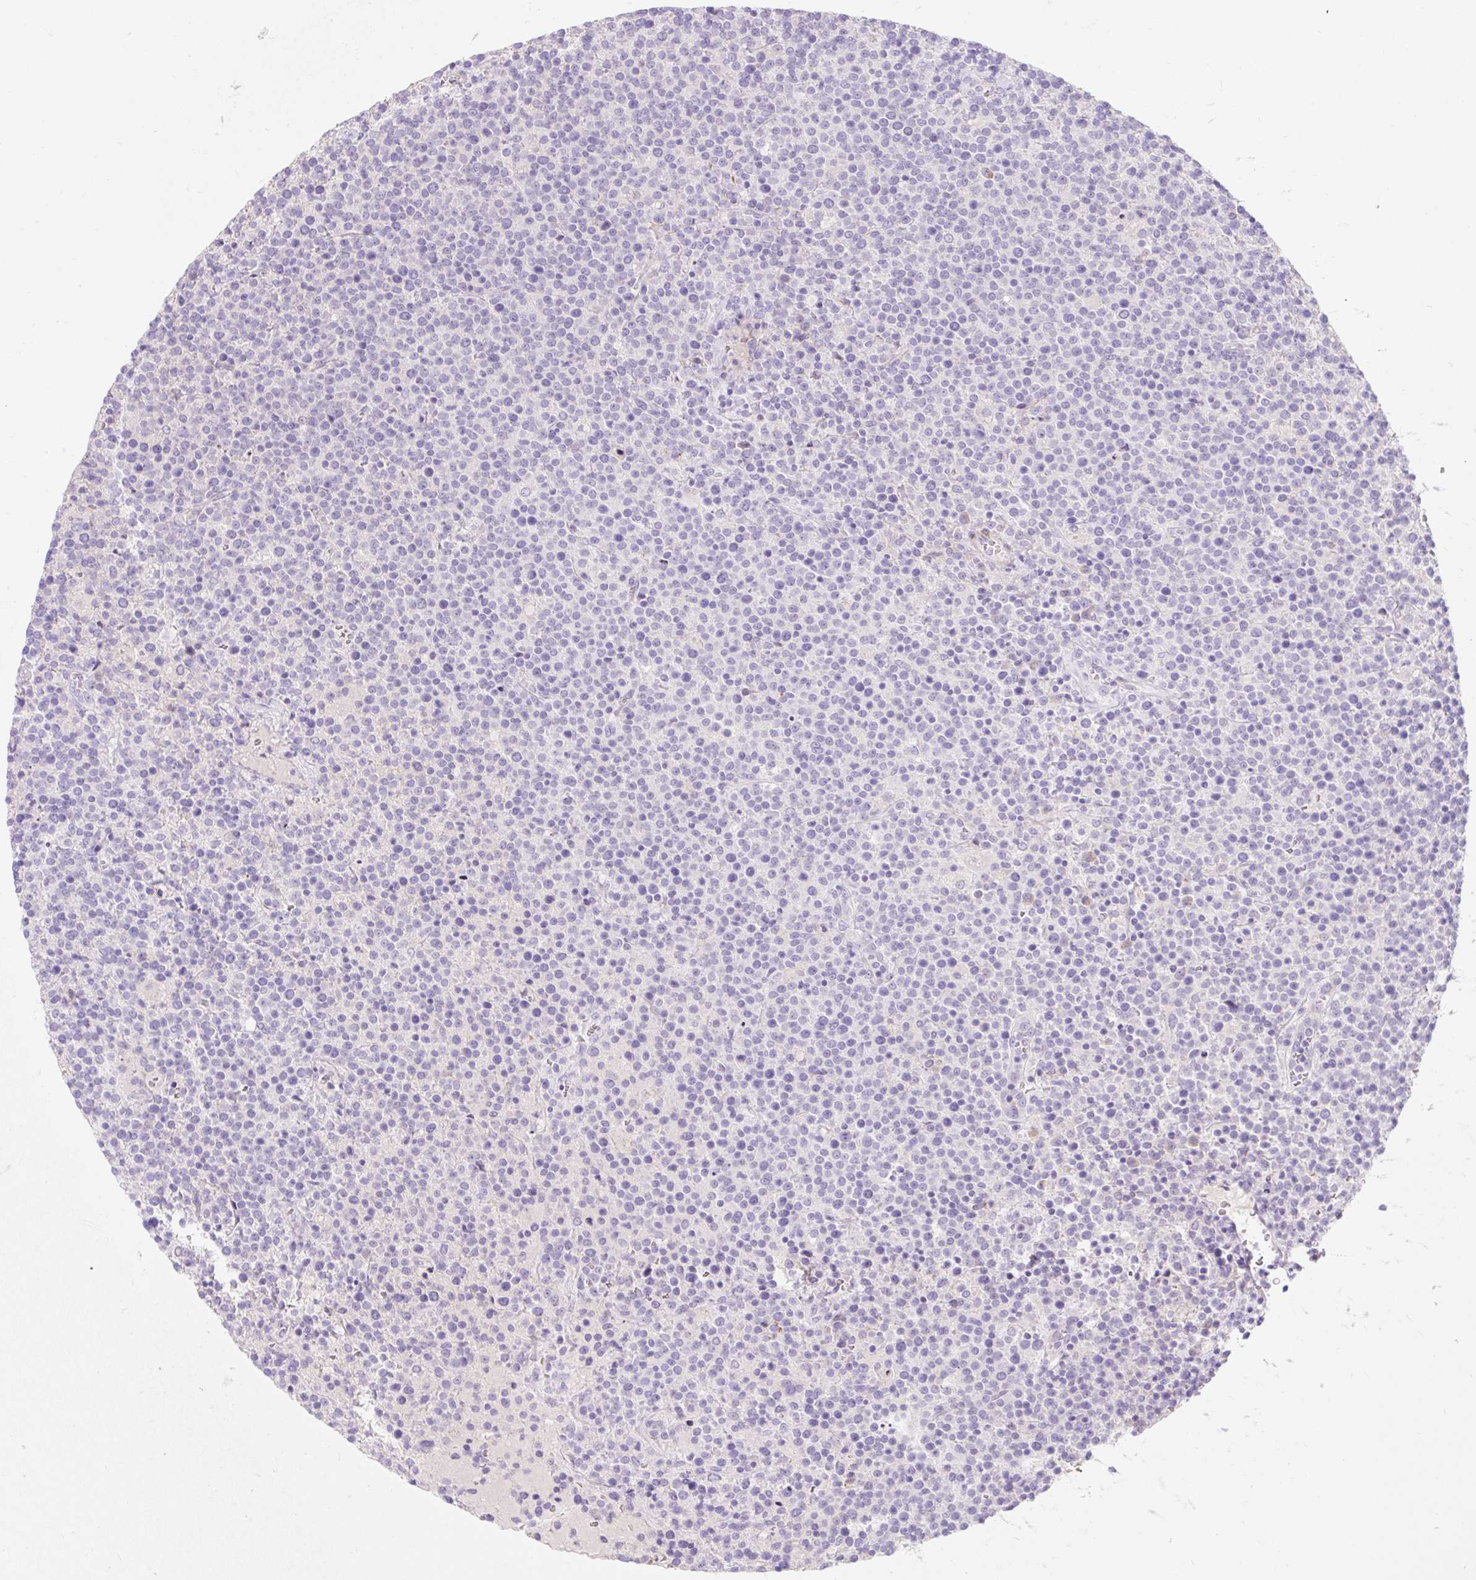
{"staining": {"intensity": "negative", "quantity": "none", "location": "none"}, "tissue": "lymphoma", "cell_type": "Tumor cells", "image_type": "cancer", "snomed": [{"axis": "morphology", "description": "Malignant lymphoma, non-Hodgkin's type, High grade"}, {"axis": "topography", "description": "Lymph node"}], "caption": "Tumor cells are negative for protein expression in human high-grade malignant lymphoma, non-Hodgkin's type.", "gene": "SUSD5", "patient": {"sex": "male", "age": 61}}